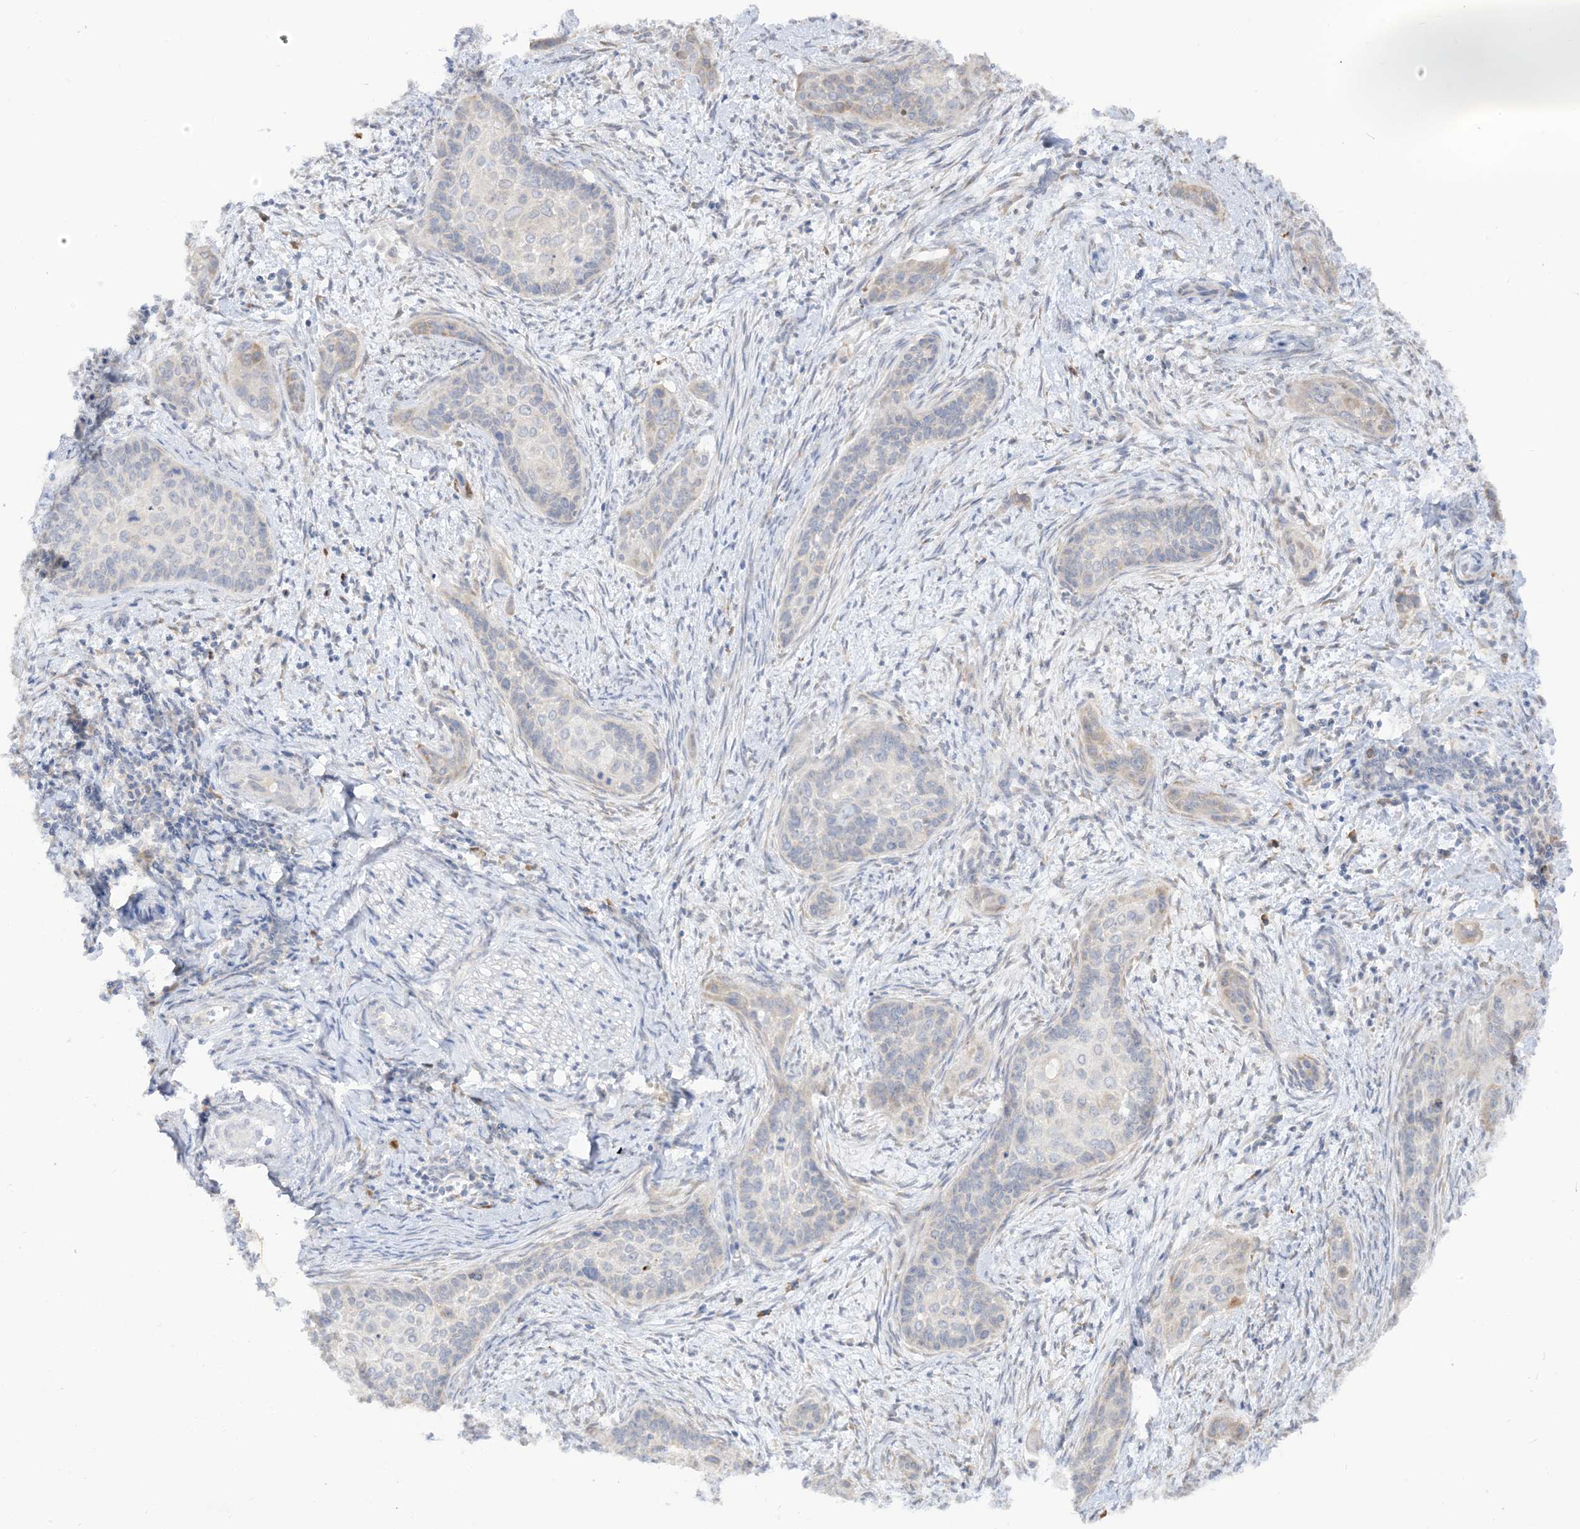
{"staining": {"intensity": "negative", "quantity": "none", "location": "none"}, "tissue": "cervical cancer", "cell_type": "Tumor cells", "image_type": "cancer", "snomed": [{"axis": "morphology", "description": "Squamous cell carcinoma, NOS"}, {"axis": "topography", "description": "Cervix"}], "caption": "Micrograph shows no protein positivity in tumor cells of squamous cell carcinoma (cervical) tissue. (DAB (3,3'-diaminobenzidine) IHC, high magnification).", "gene": "LOXL3", "patient": {"sex": "female", "age": 33}}